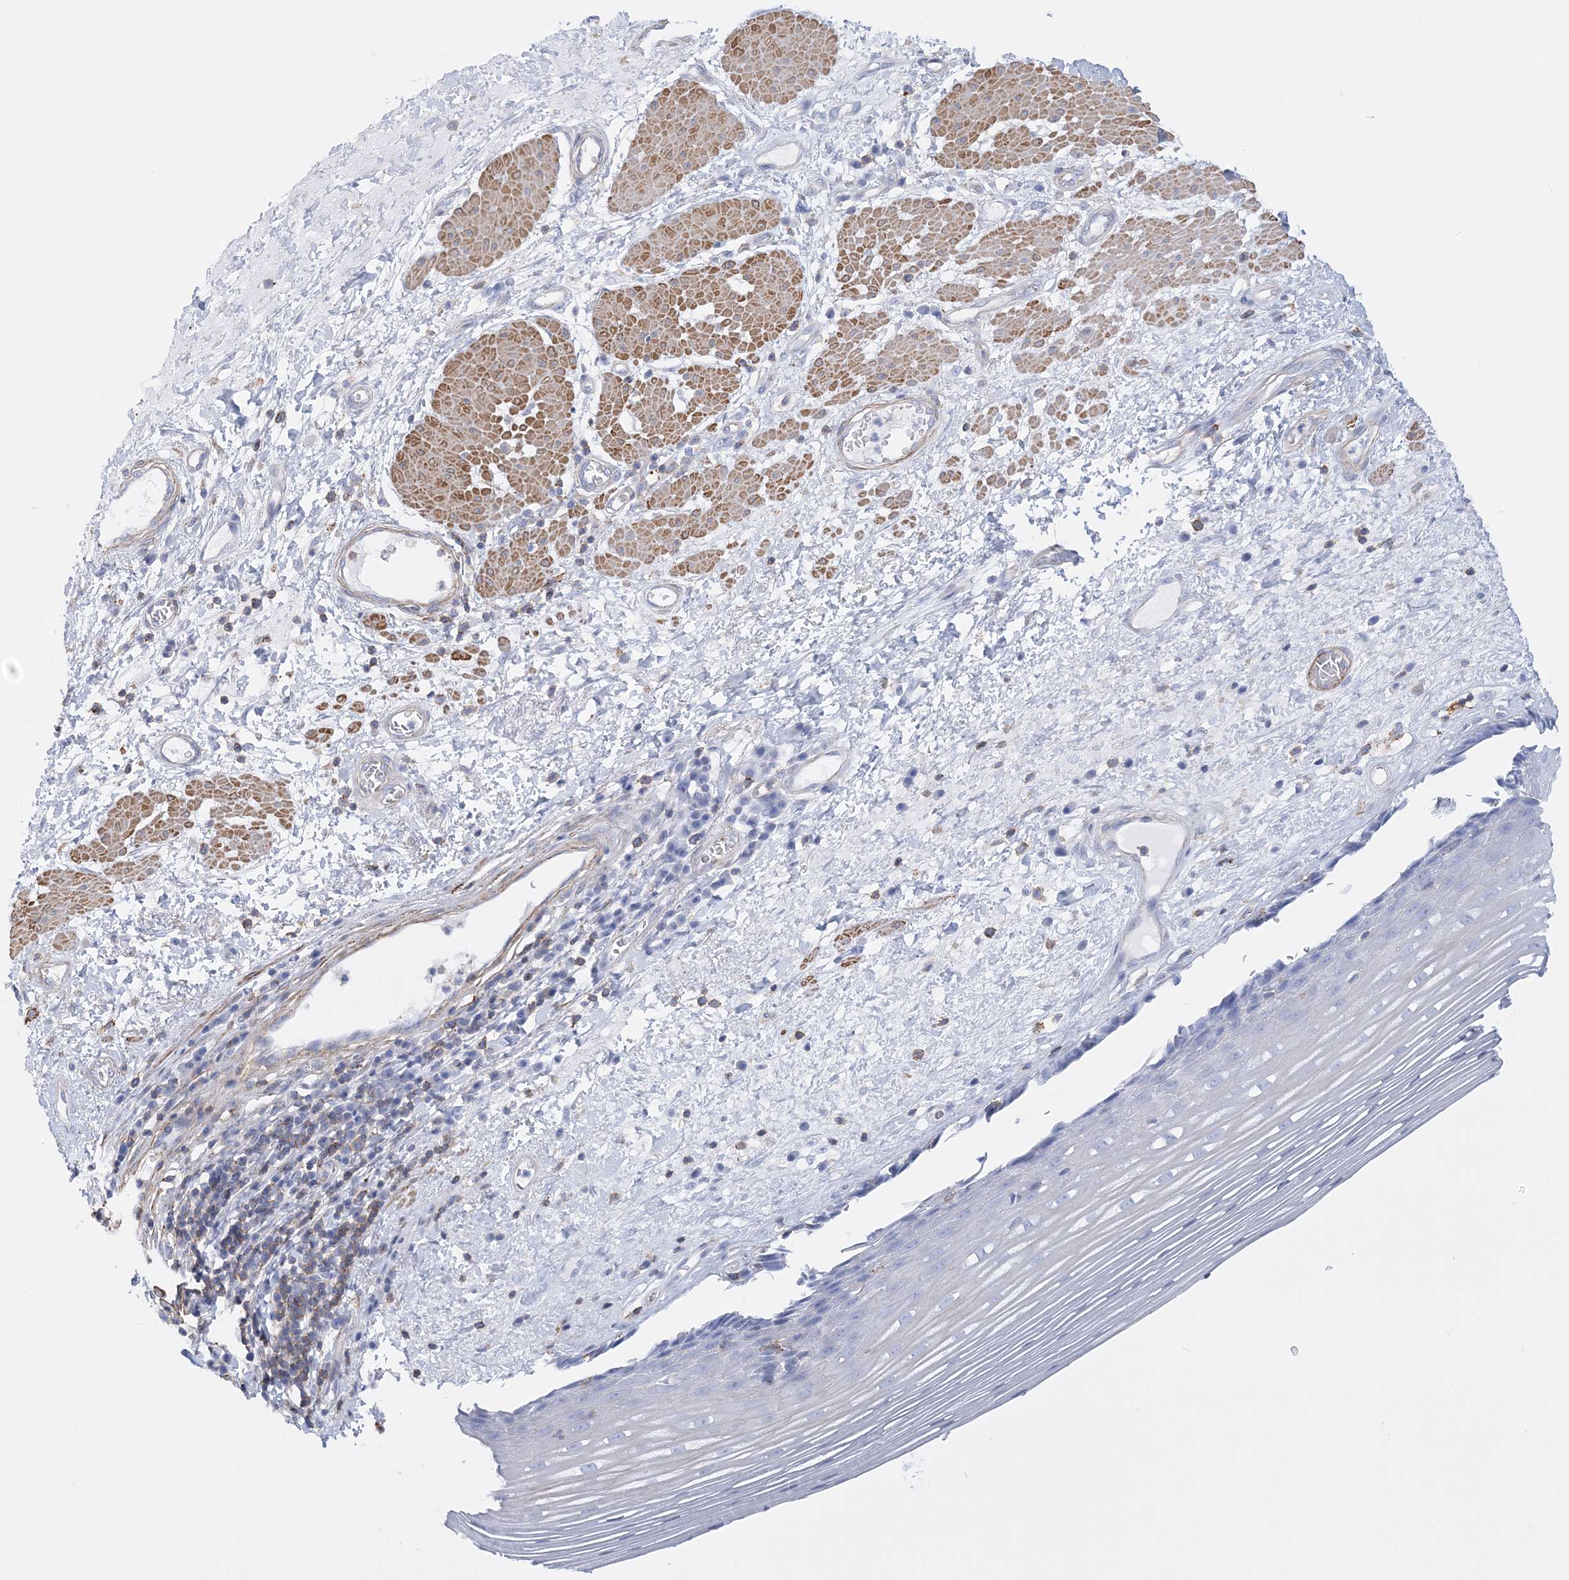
{"staining": {"intensity": "negative", "quantity": "none", "location": "none"}, "tissue": "esophagus", "cell_type": "Squamous epithelial cells", "image_type": "normal", "snomed": [{"axis": "morphology", "description": "Normal tissue, NOS"}, {"axis": "topography", "description": "Esophagus"}], "caption": "This photomicrograph is of benign esophagus stained with IHC to label a protein in brown with the nuclei are counter-stained blue. There is no staining in squamous epithelial cells.", "gene": "C11orf21", "patient": {"sex": "male", "age": 62}}